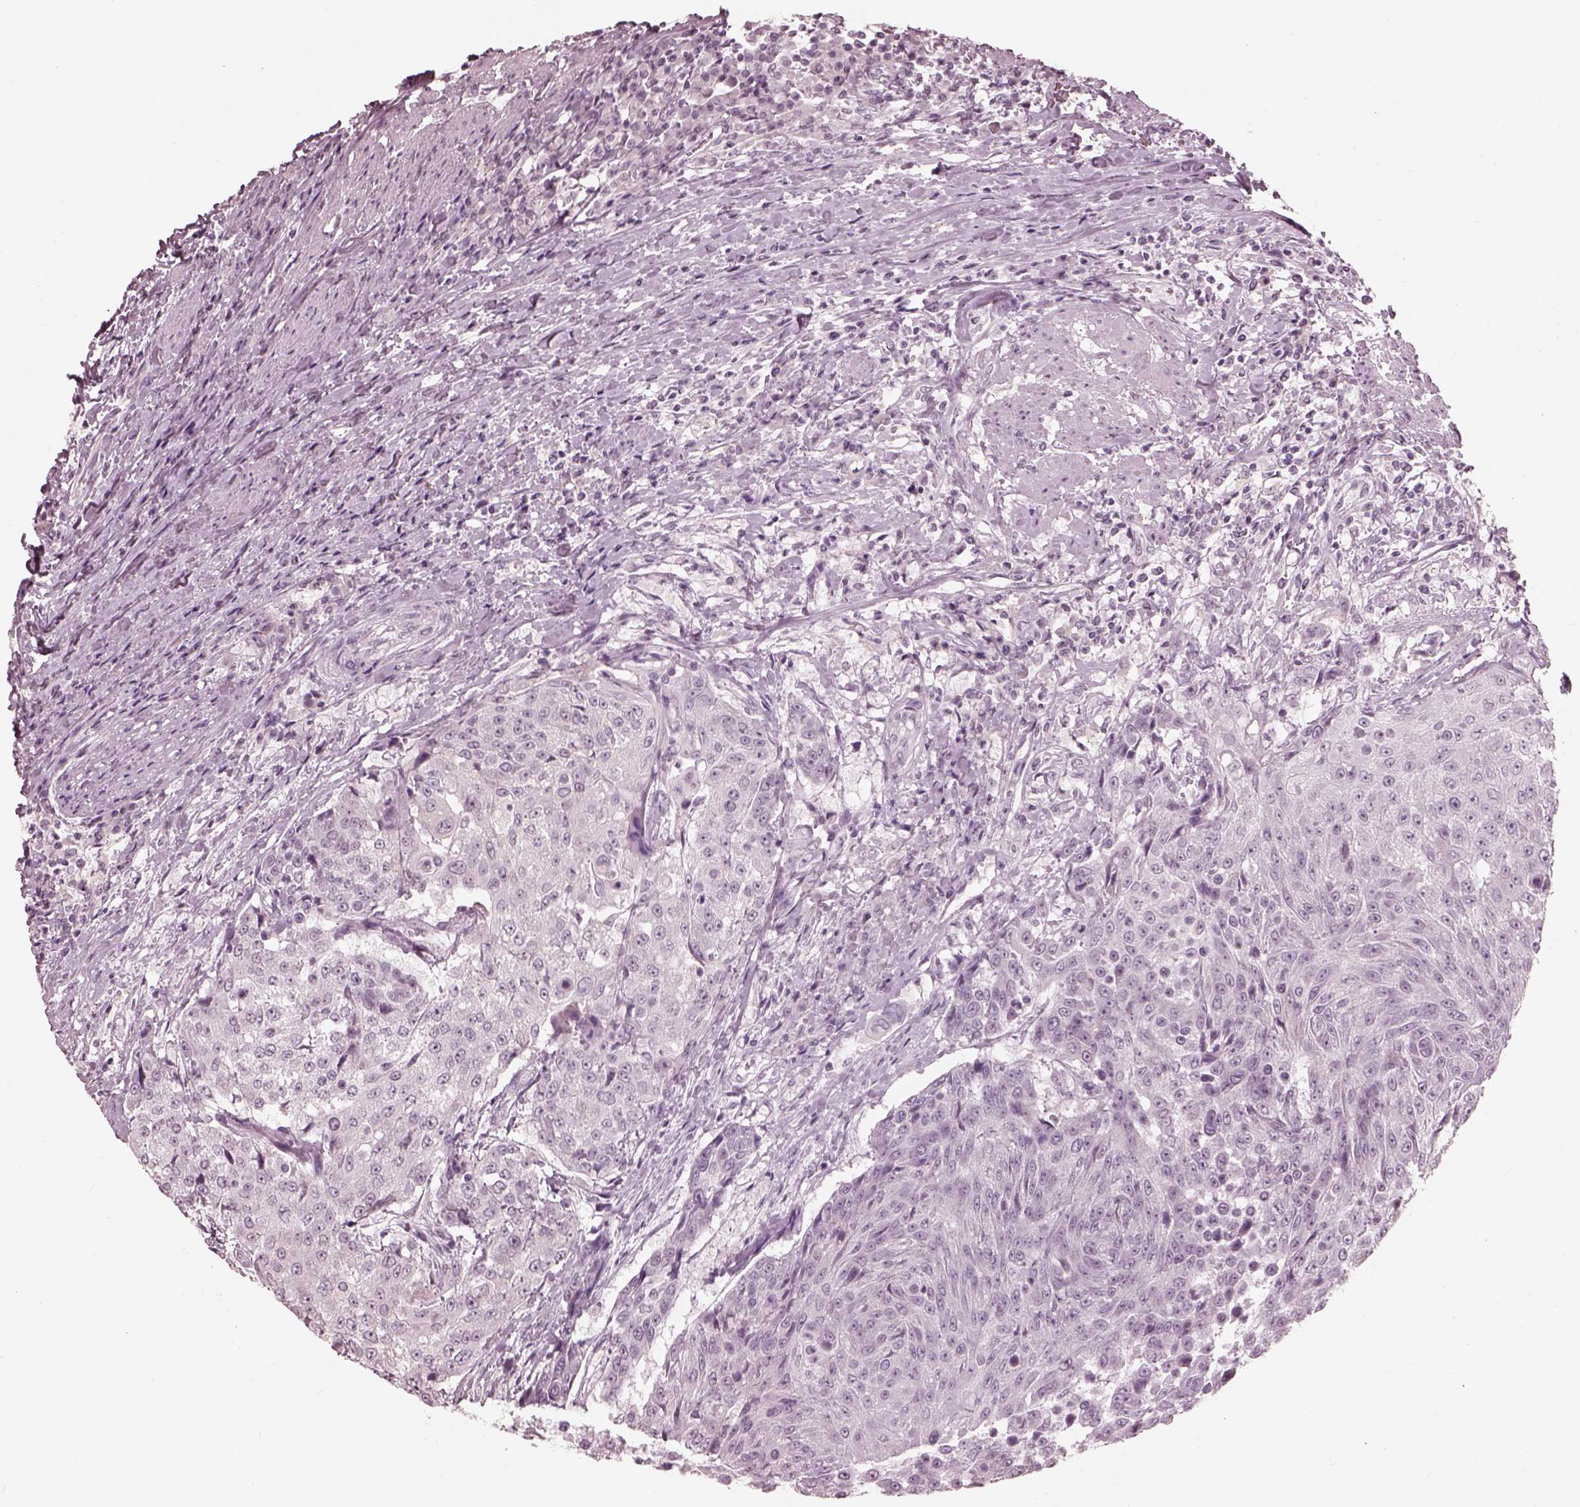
{"staining": {"intensity": "negative", "quantity": "none", "location": "none"}, "tissue": "urothelial cancer", "cell_type": "Tumor cells", "image_type": "cancer", "snomed": [{"axis": "morphology", "description": "Urothelial carcinoma, High grade"}, {"axis": "topography", "description": "Urinary bladder"}], "caption": "Urothelial cancer stained for a protein using immunohistochemistry exhibits no expression tumor cells.", "gene": "GARIN4", "patient": {"sex": "female", "age": 63}}